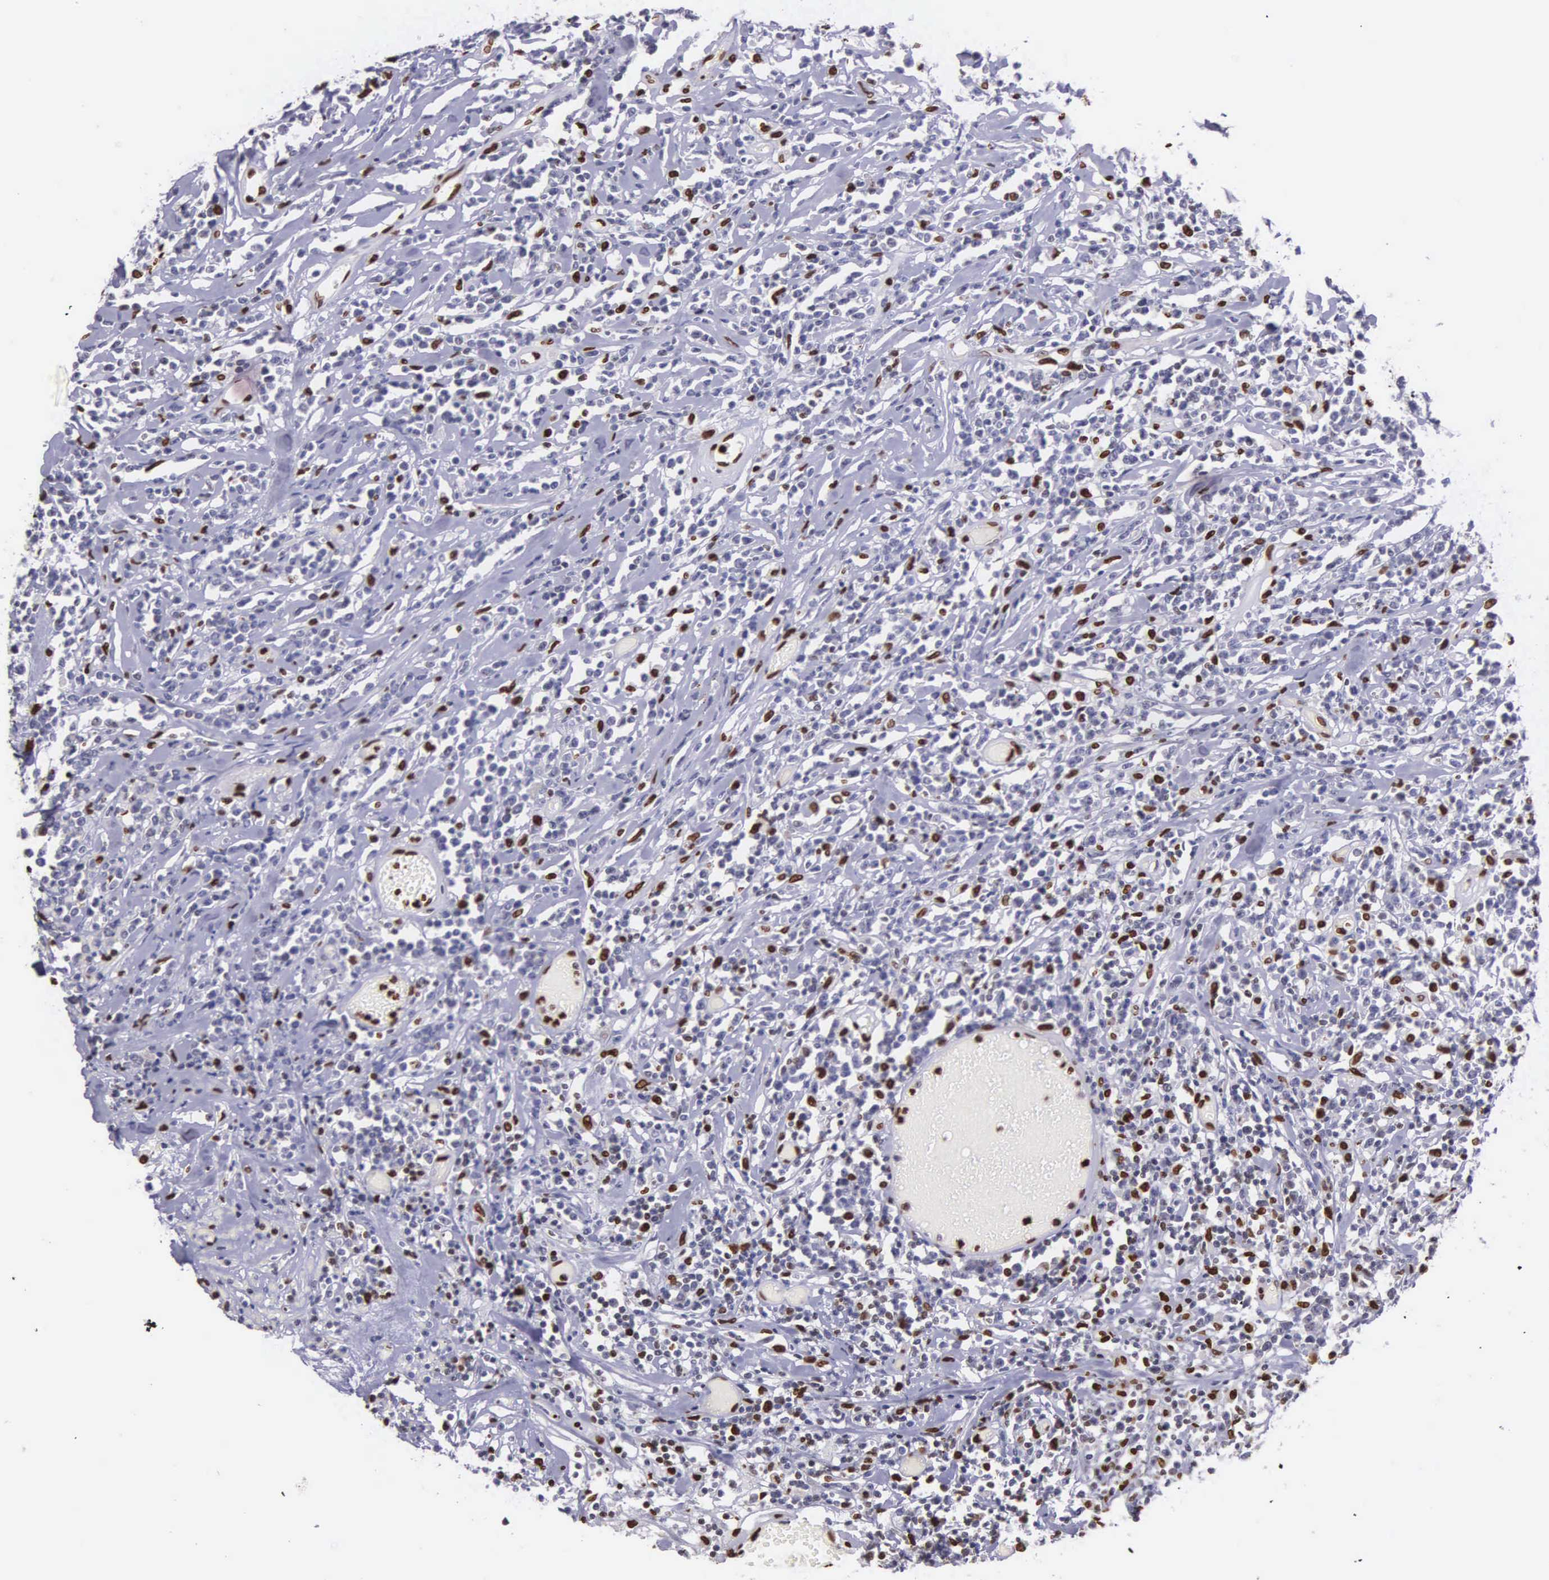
{"staining": {"intensity": "strong", "quantity": "<25%", "location": "nuclear"}, "tissue": "lymphoma", "cell_type": "Tumor cells", "image_type": "cancer", "snomed": [{"axis": "morphology", "description": "Malignant lymphoma, non-Hodgkin's type, High grade"}, {"axis": "topography", "description": "Colon"}], "caption": "Lymphoma stained with a brown dye shows strong nuclear positive staining in about <25% of tumor cells.", "gene": "H1-0", "patient": {"sex": "male", "age": 82}}